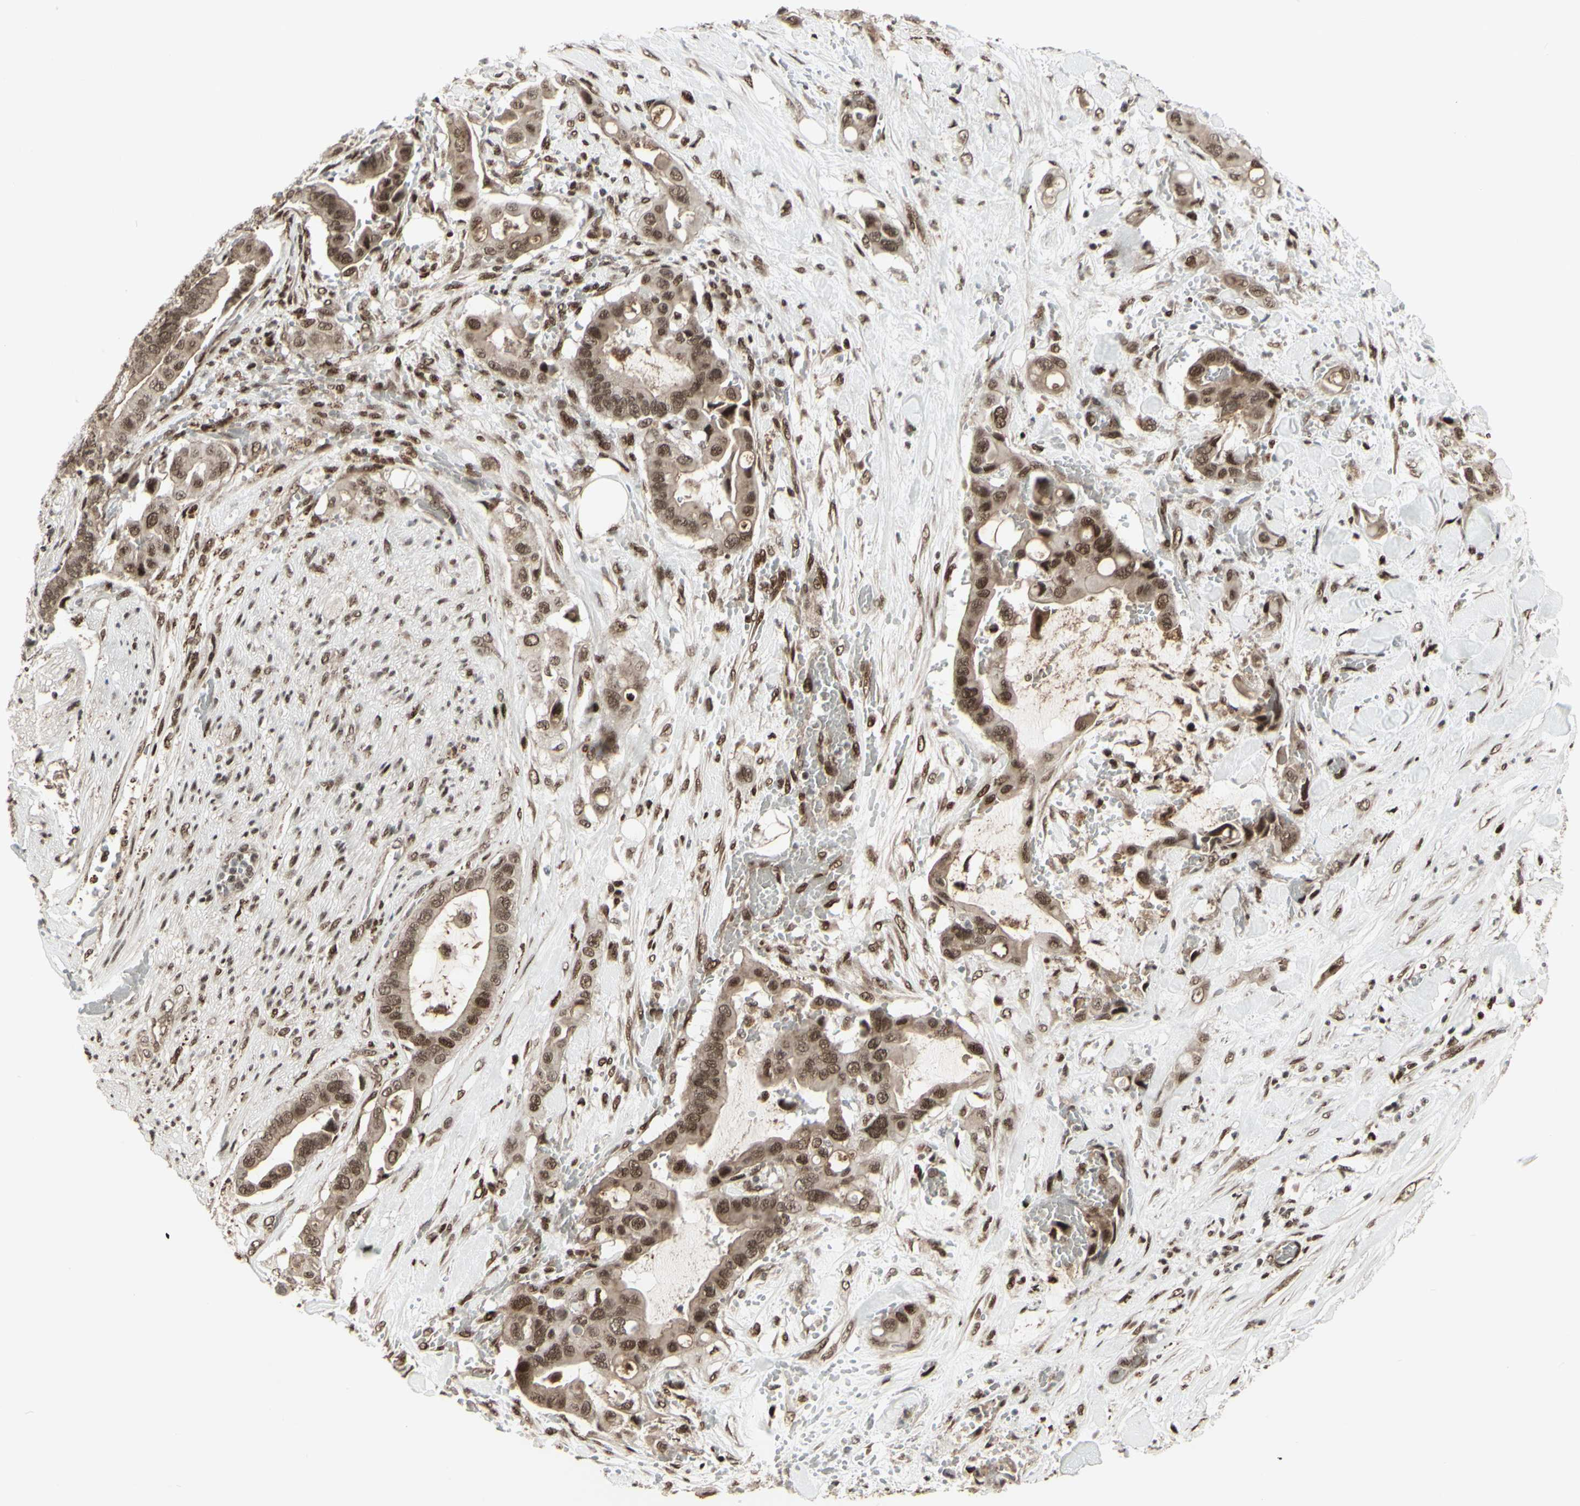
{"staining": {"intensity": "moderate", "quantity": ">75%", "location": "cytoplasmic/membranous,nuclear"}, "tissue": "liver cancer", "cell_type": "Tumor cells", "image_type": "cancer", "snomed": [{"axis": "morphology", "description": "Cholangiocarcinoma"}, {"axis": "topography", "description": "Liver"}], "caption": "A medium amount of moderate cytoplasmic/membranous and nuclear staining is present in about >75% of tumor cells in liver cancer (cholangiocarcinoma) tissue.", "gene": "CBX1", "patient": {"sex": "female", "age": 61}}